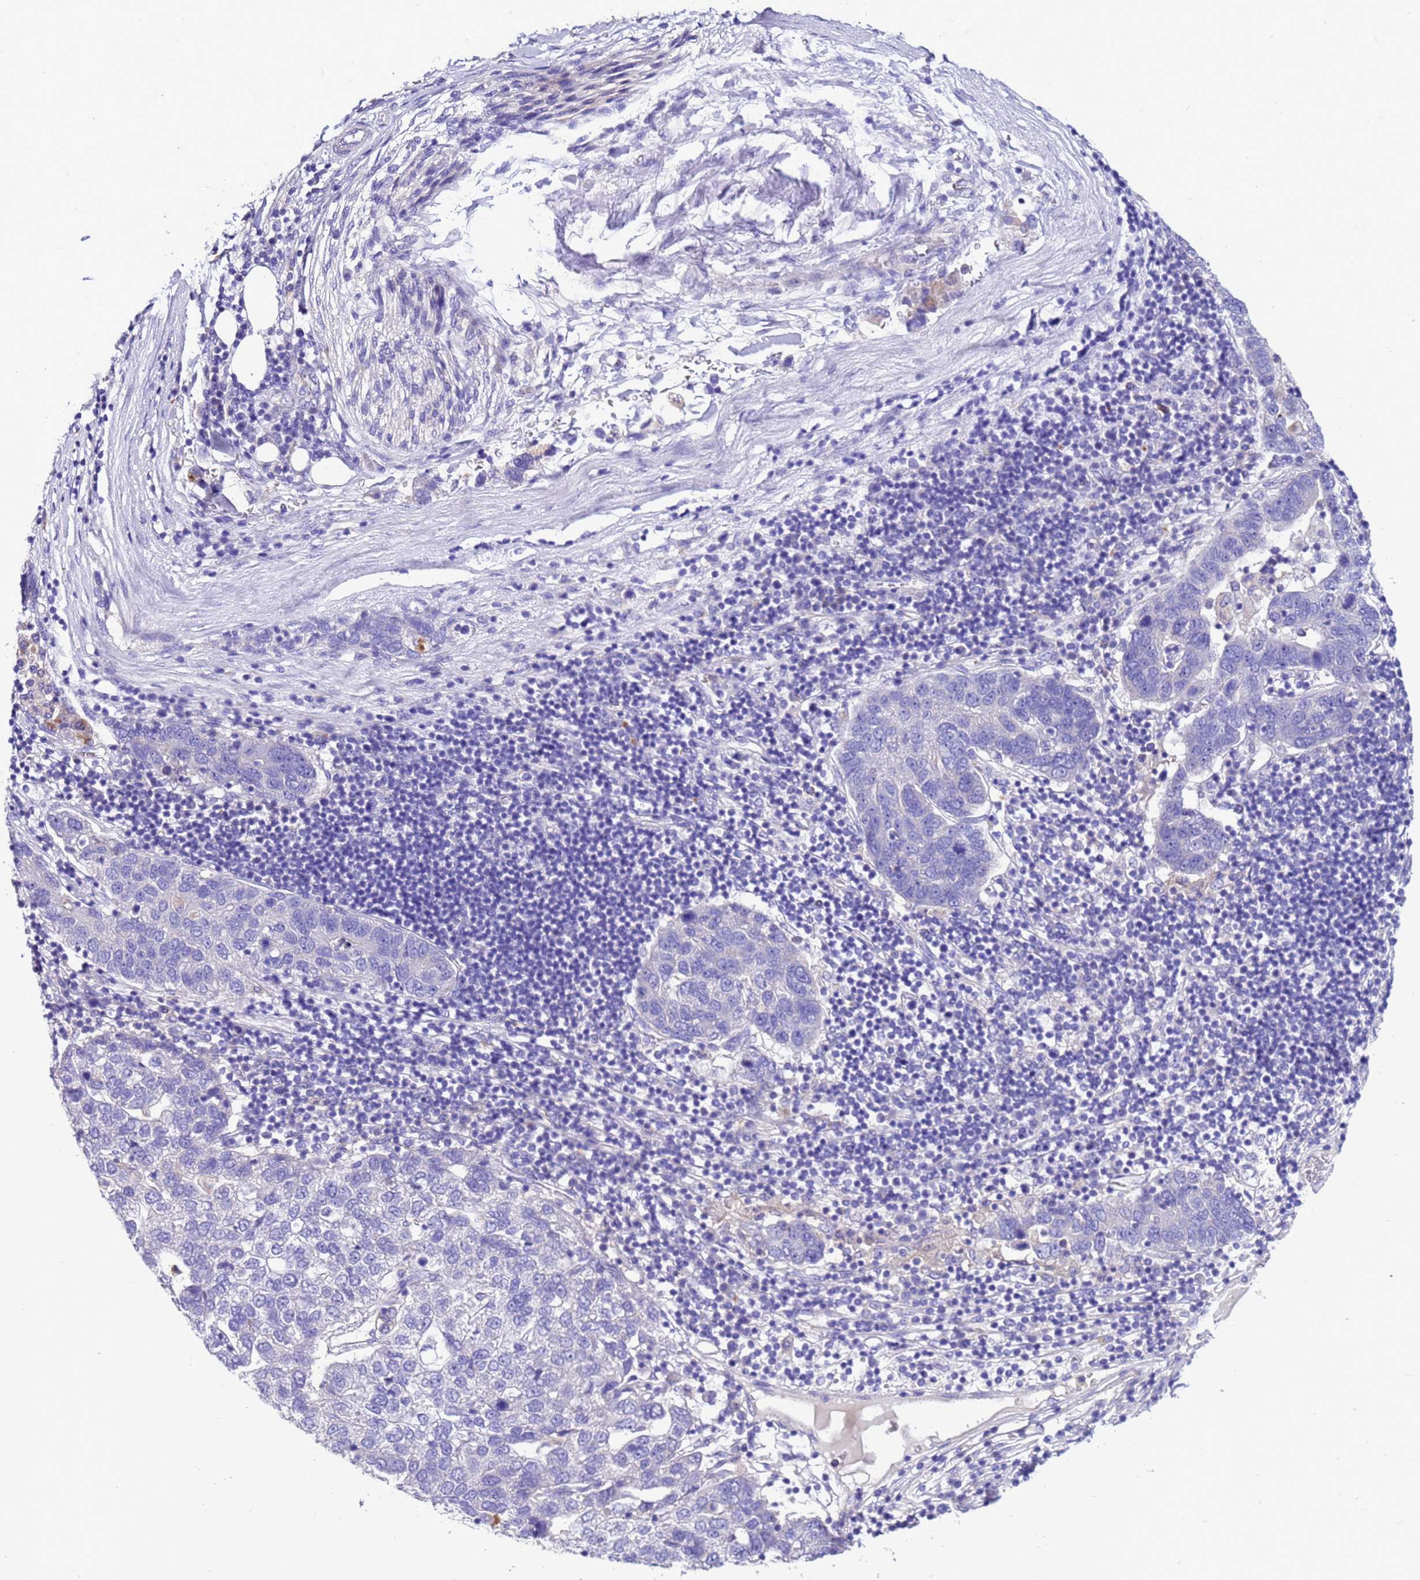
{"staining": {"intensity": "negative", "quantity": "none", "location": "none"}, "tissue": "pancreatic cancer", "cell_type": "Tumor cells", "image_type": "cancer", "snomed": [{"axis": "morphology", "description": "Adenocarcinoma, NOS"}, {"axis": "topography", "description": "Pancreas"}], "caption": "There is no significant expression in tumor cells of pancreatic cancer (adenocarcinoma).", "gene": "KICS2", "patient": {"sex": "female", "age": 61}}